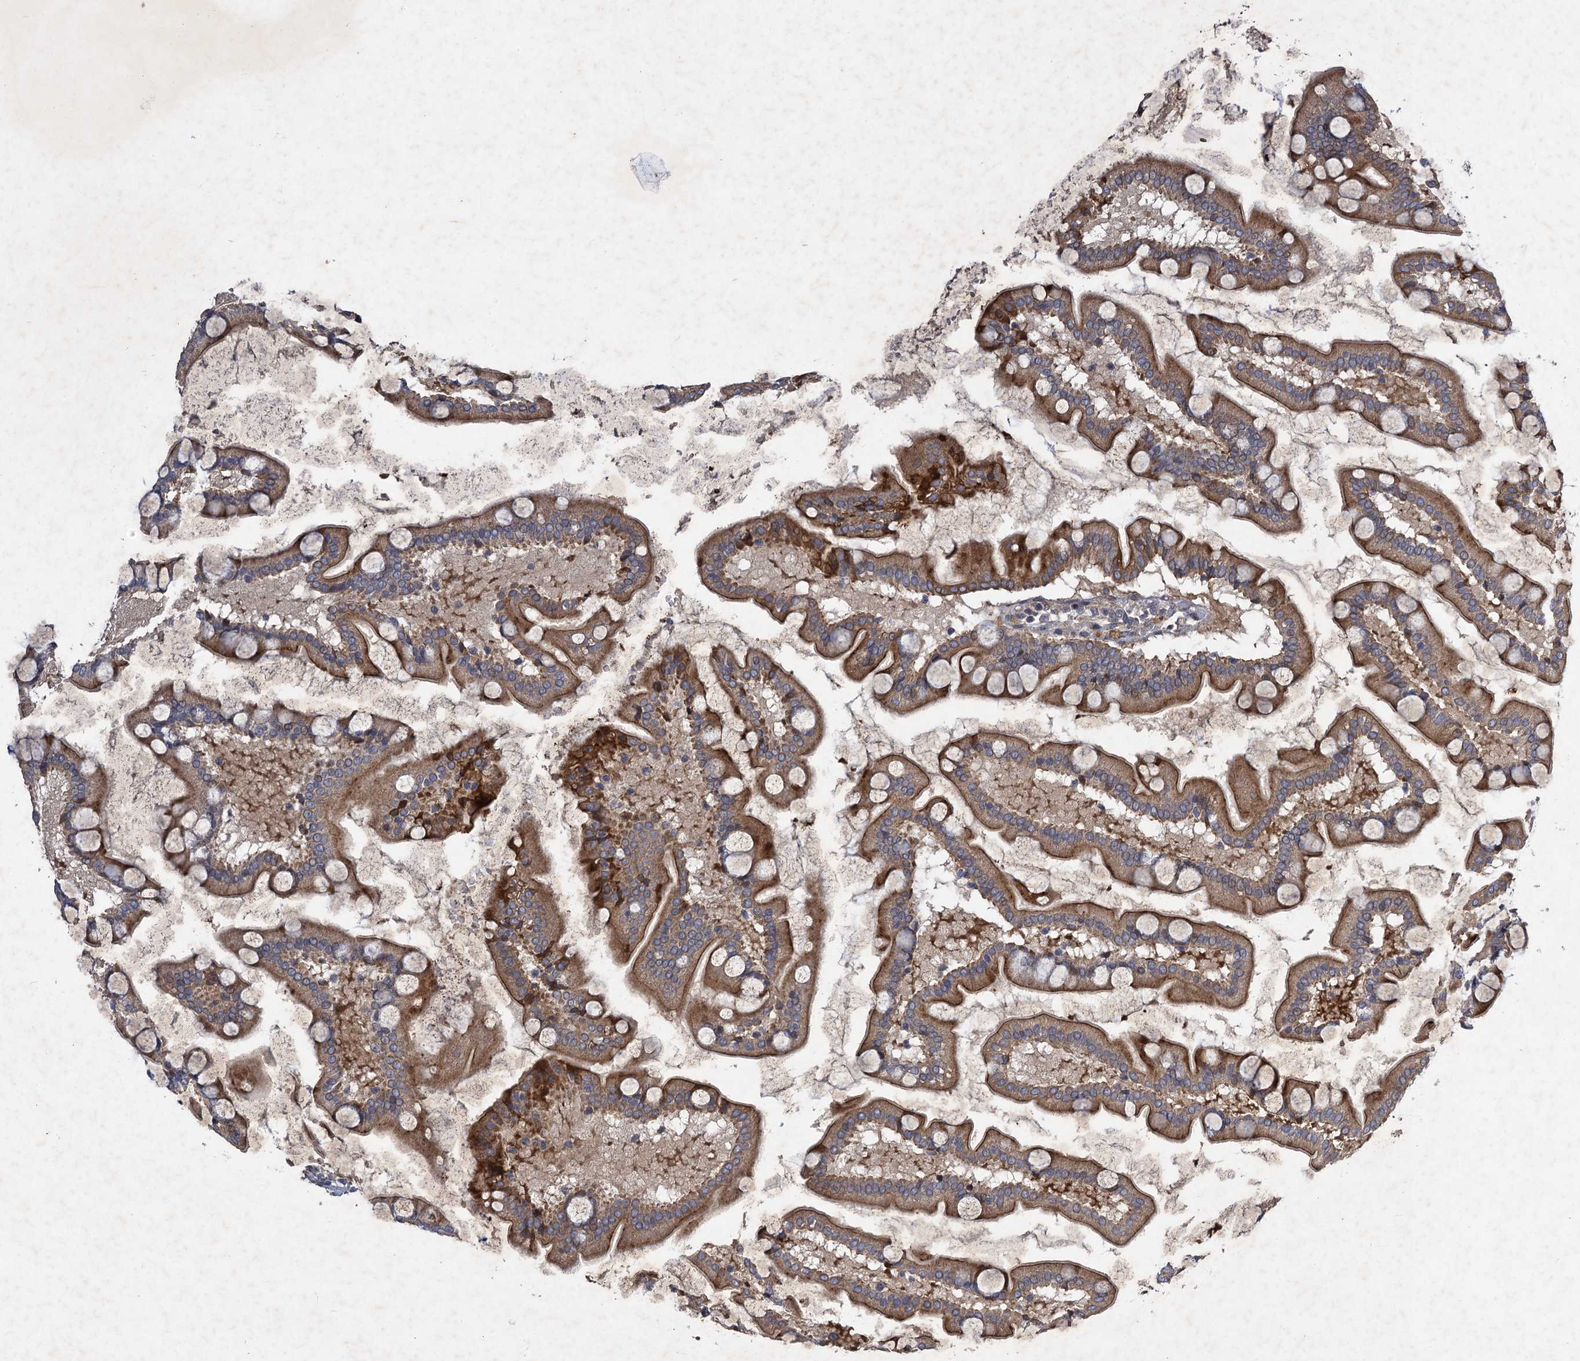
{"staining": {"intensity": "moderate", "quantity": ">75%", "location": "cytoplasmic/membranous"}, "tissue": "small intestine", "cell_type": "Glandular cells", "image_type": "normal", "snomed": [{"axis": "morphology", "description": "Normal tissue, NOS"}, {"axis": "topography", "description": "Small intestine"}], "caption": "Immunohistochemistry (IHC) (DAB (3,3'-diaminobenzidine)) staining of benign small intestine shows moderate cytoplasmic/membranous protein expression in approximately >75% of glandular cells.", "gene": "NUDT22", "patient": {"sex": "male", "age": 41}}